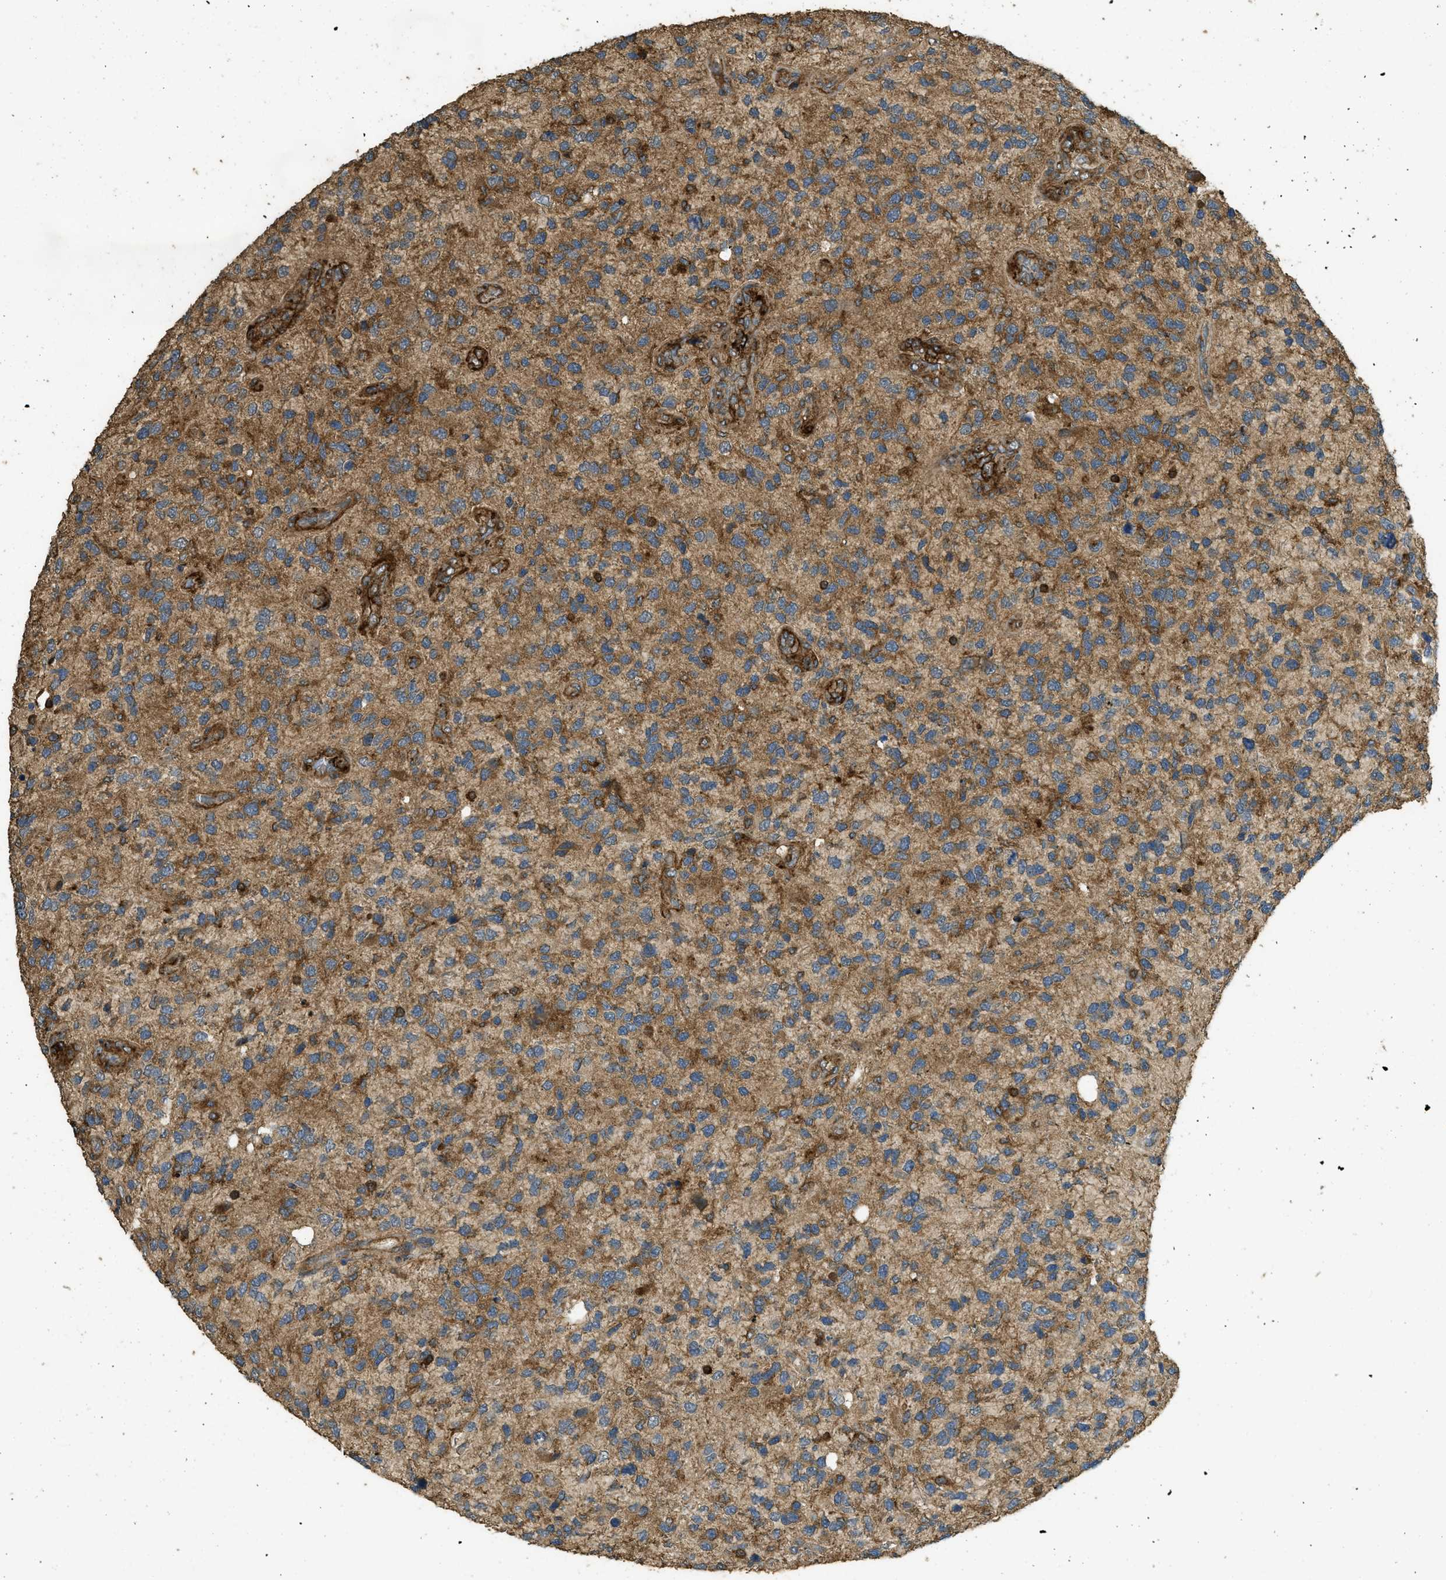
{"staining": {"intensity": "moderate", "quantity": ">75%", "location": "cytoplasmic/membranous"}, "tissue": "glioma", "cell_type": "Tumor cells", "image_type": "cancer", "snomed": [{"axis": "morphology", "description": "Glioma, malignant, High grade"}, {"axis": "topography", "description": "Brain"}], "caption": "Immunohistochemistry staining of malignant high-grade glioma, which reveals medium levels of moderate cytoplasmic/membranous expression in approximately >75% of tumor cells indicating moderate cytoplasmic/membranous protein positivity. The staining was performed using DAB (3,3'-diaminobenzidine) (brown) for protein detection and nuclei were counterstained in hematoxylin (blue).", "gene": "CD276", "patient": {"sex": "female", "age": 58}}